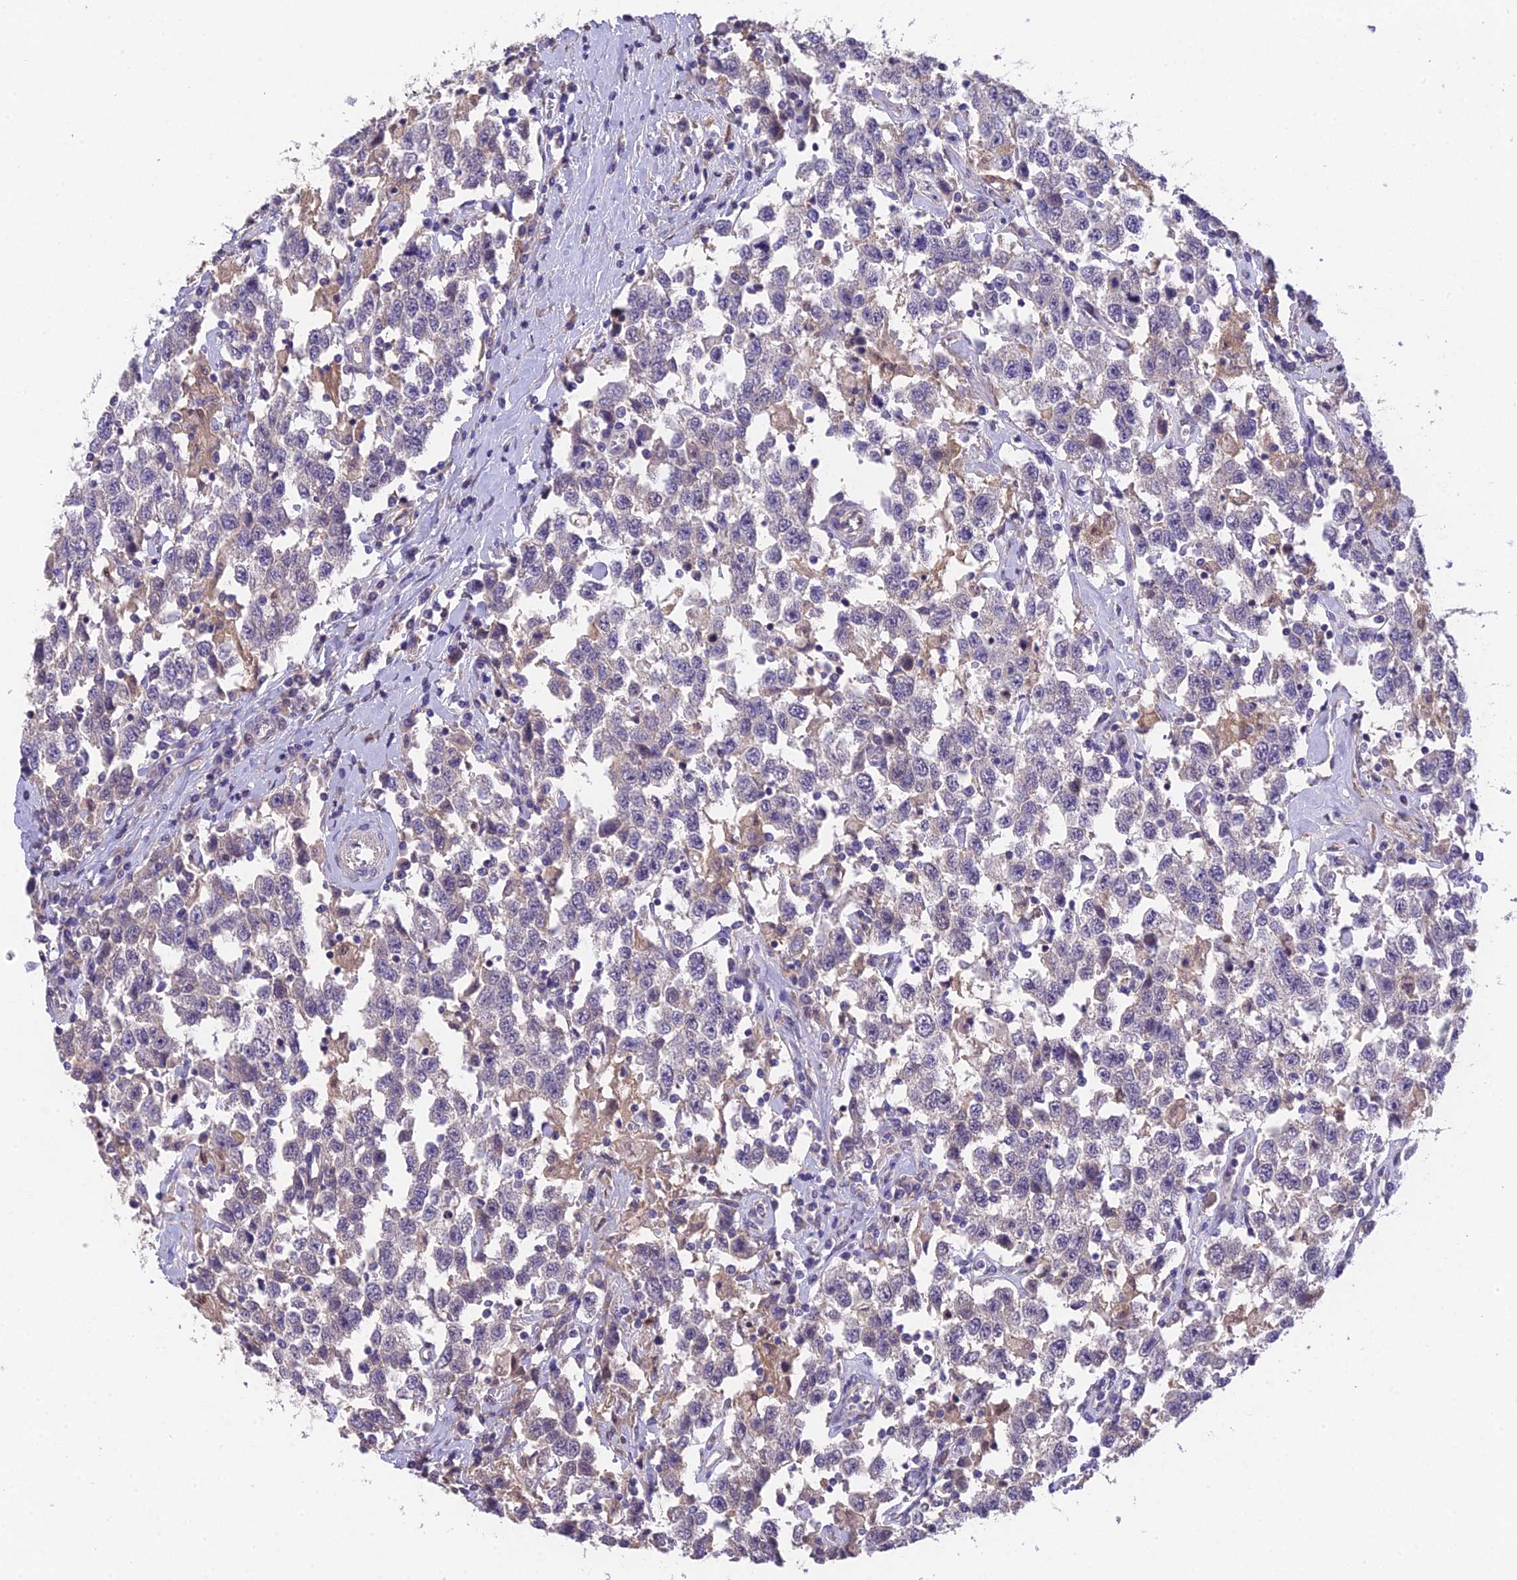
{"staining": {"intensity": "negative", "quantity": "none", "location": "none"}, "tissue": "testis cancer", "cell_type": "Tumor cells", "image_type": "cancer", "snomed": [{"axis": "morphology", "description": "Seminoma, NOS"}, {"axis": "topography", "description": "Testis"}], "caption": "Seminoma (testis) was stained to show a protein in brown. There is no significant expression in tumor cells. (DAB (3,3'-diaminobenzidine) immunohistochemistry, high magnification).", "gene": "PUS10", "patient": {"sex": "male", "age": 41}}